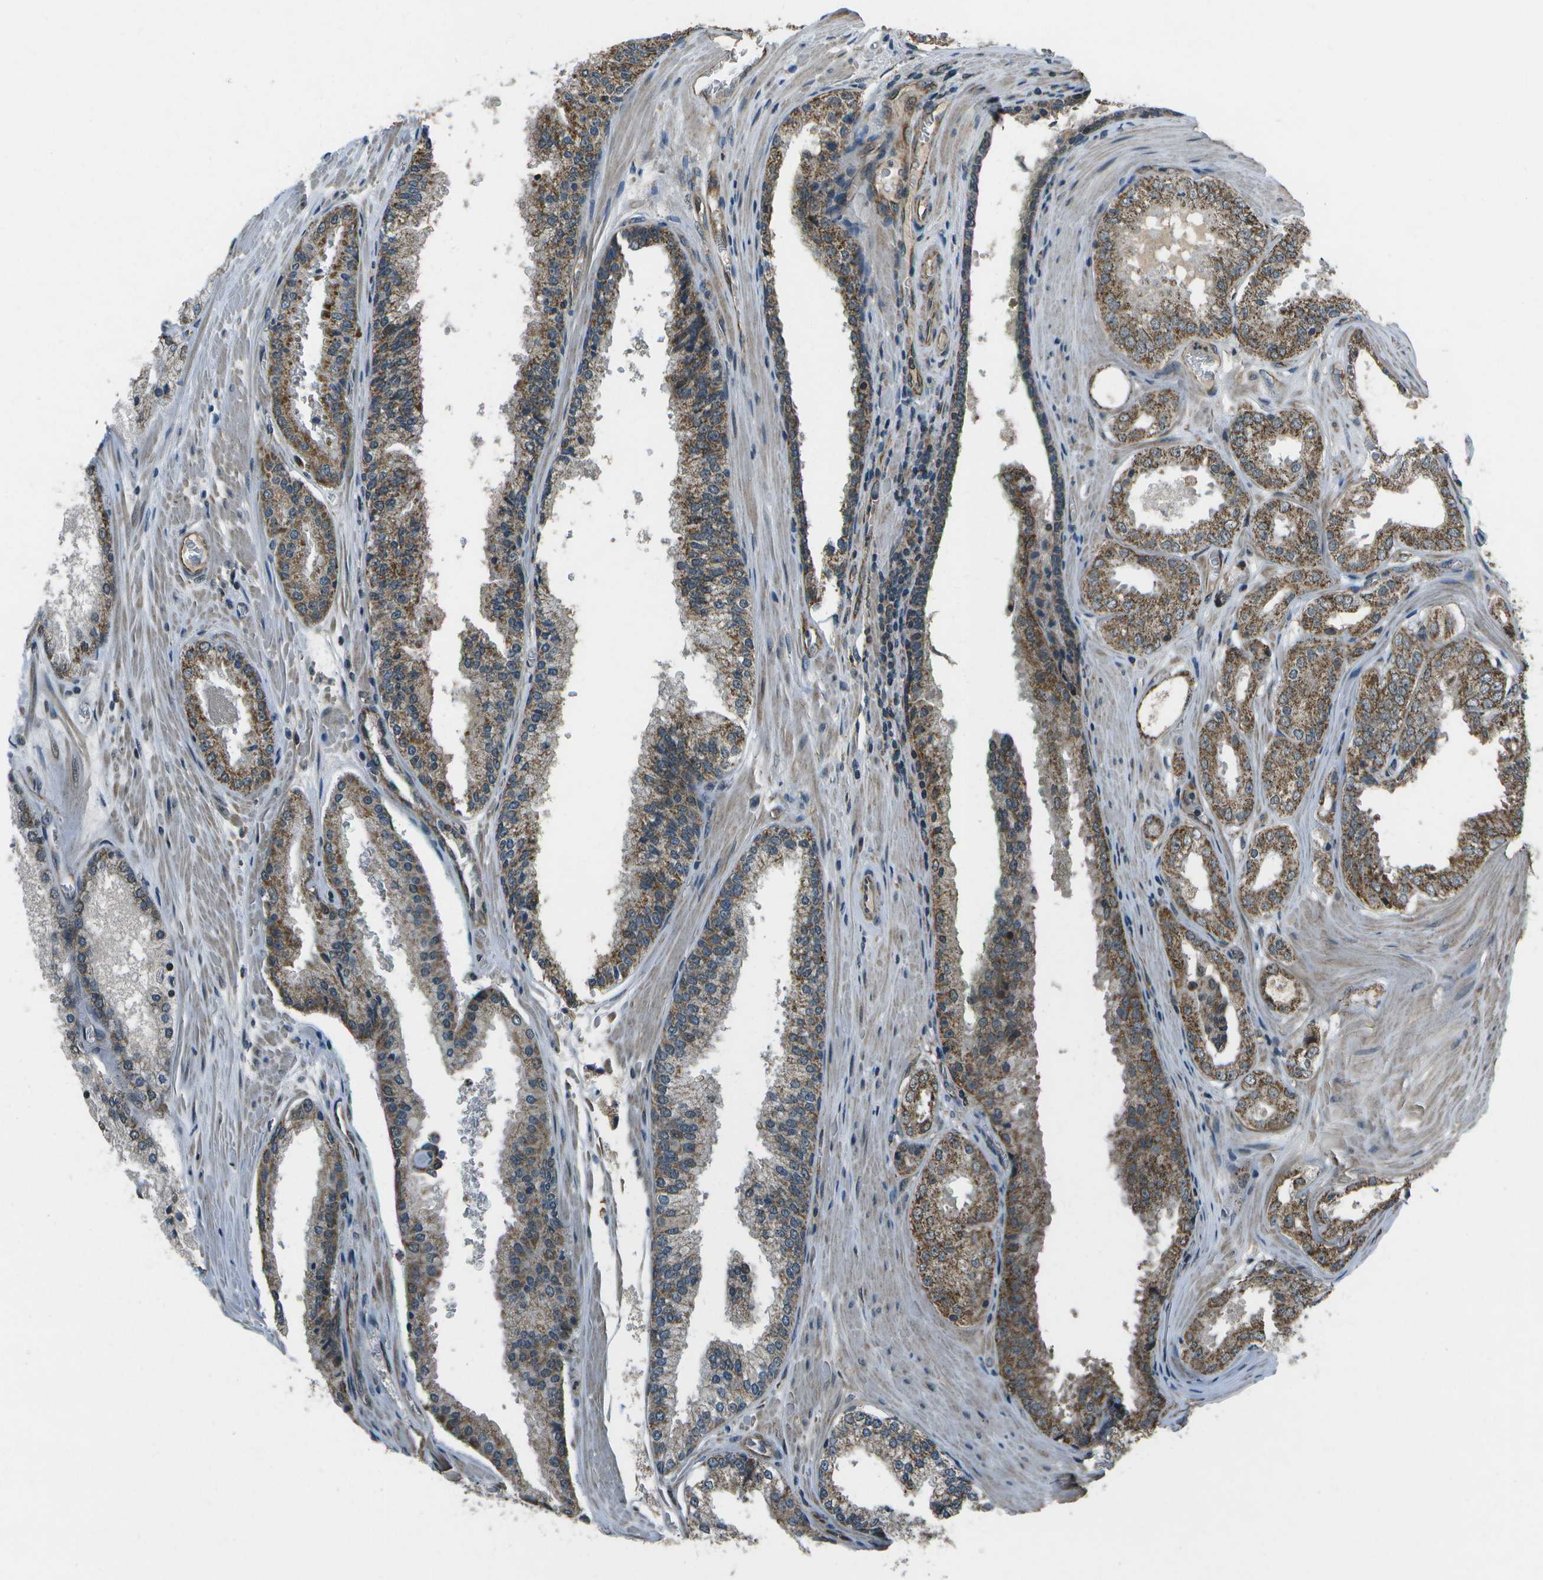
{"staining": {"intensity": "moderate", "quantity": ">75%", "location": "cytoplasmic/membranous"}, "tissue": "prostate cancer", "cell_type": "Tumor cells", "image_type": "cancer", "snomed": [{"axis": "morphology", "description": "Adenocarcinoma, High grade"}, {"axis": "topography", "description": "Prostate"}], "caption": "Moderate cytoplasmic/membranous expression is seen in approximately >75% of tumor cells in adenocarcinoma (high-grade) (prostate). (IHC, brightfield microscopy, high magnification).", "gene": "EIF2AK1", "patient": {"sex": "male", "age": 65}}